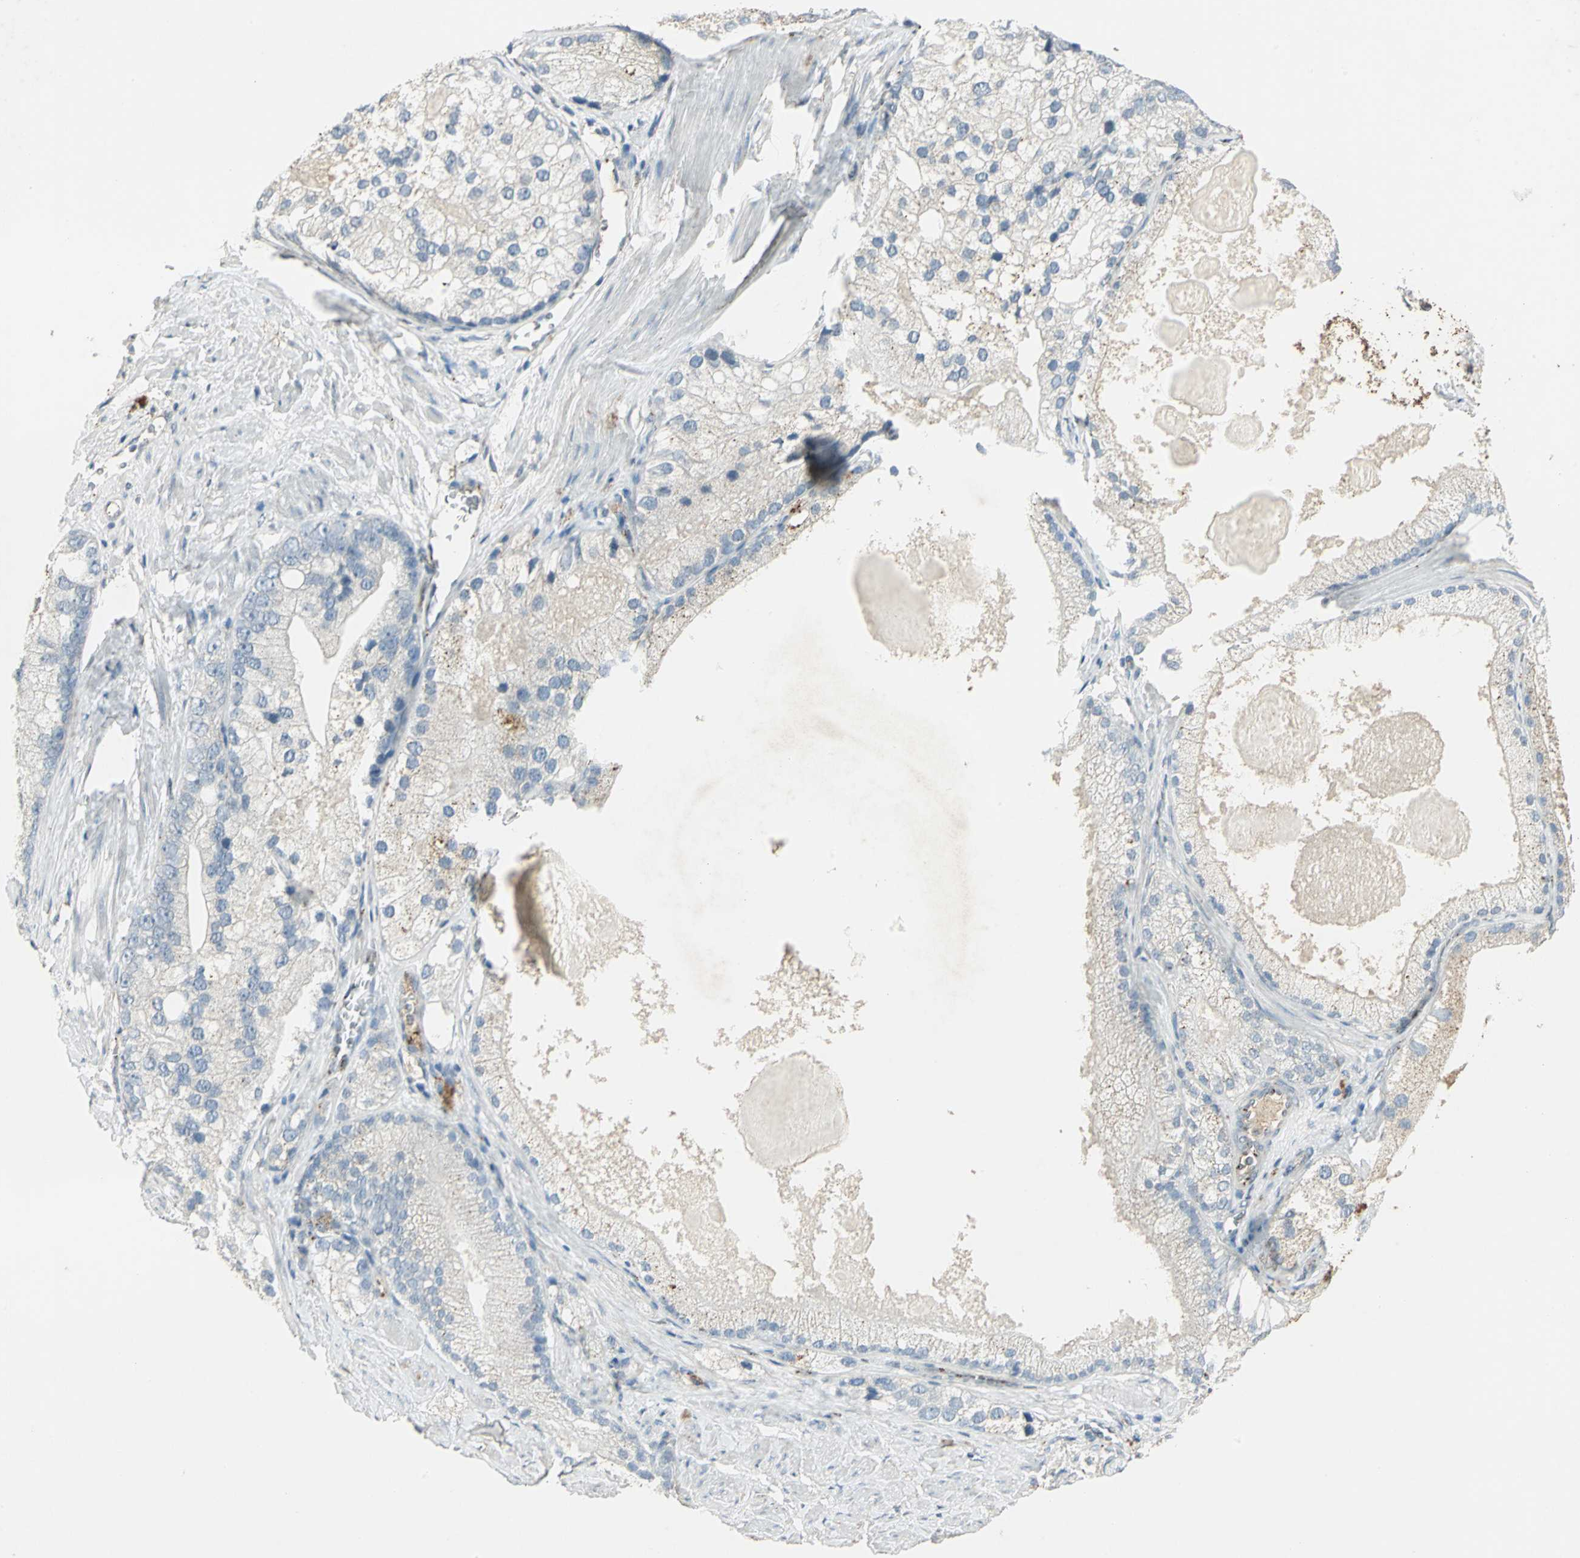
{"staining": {"intensity": "negative", "quantity": "none", "location": "none"}, "tissue": "prostate cancer", "cell_type": "Tumor cells", "image_type": "cancer", "snomed": [{"axis": "morphology", "description": "Adenocarcinoma, Low grade"}, {"axis": "topography", "description": "Prostate"}], "caption": "The immunohistochemistry photomicrograph has no significant positivity in tumor cells of low-grade adenocarcinoma (prostate) tissue.", "gene": "CAMK2B", "patient": {"sex": "male", "age": 69}}